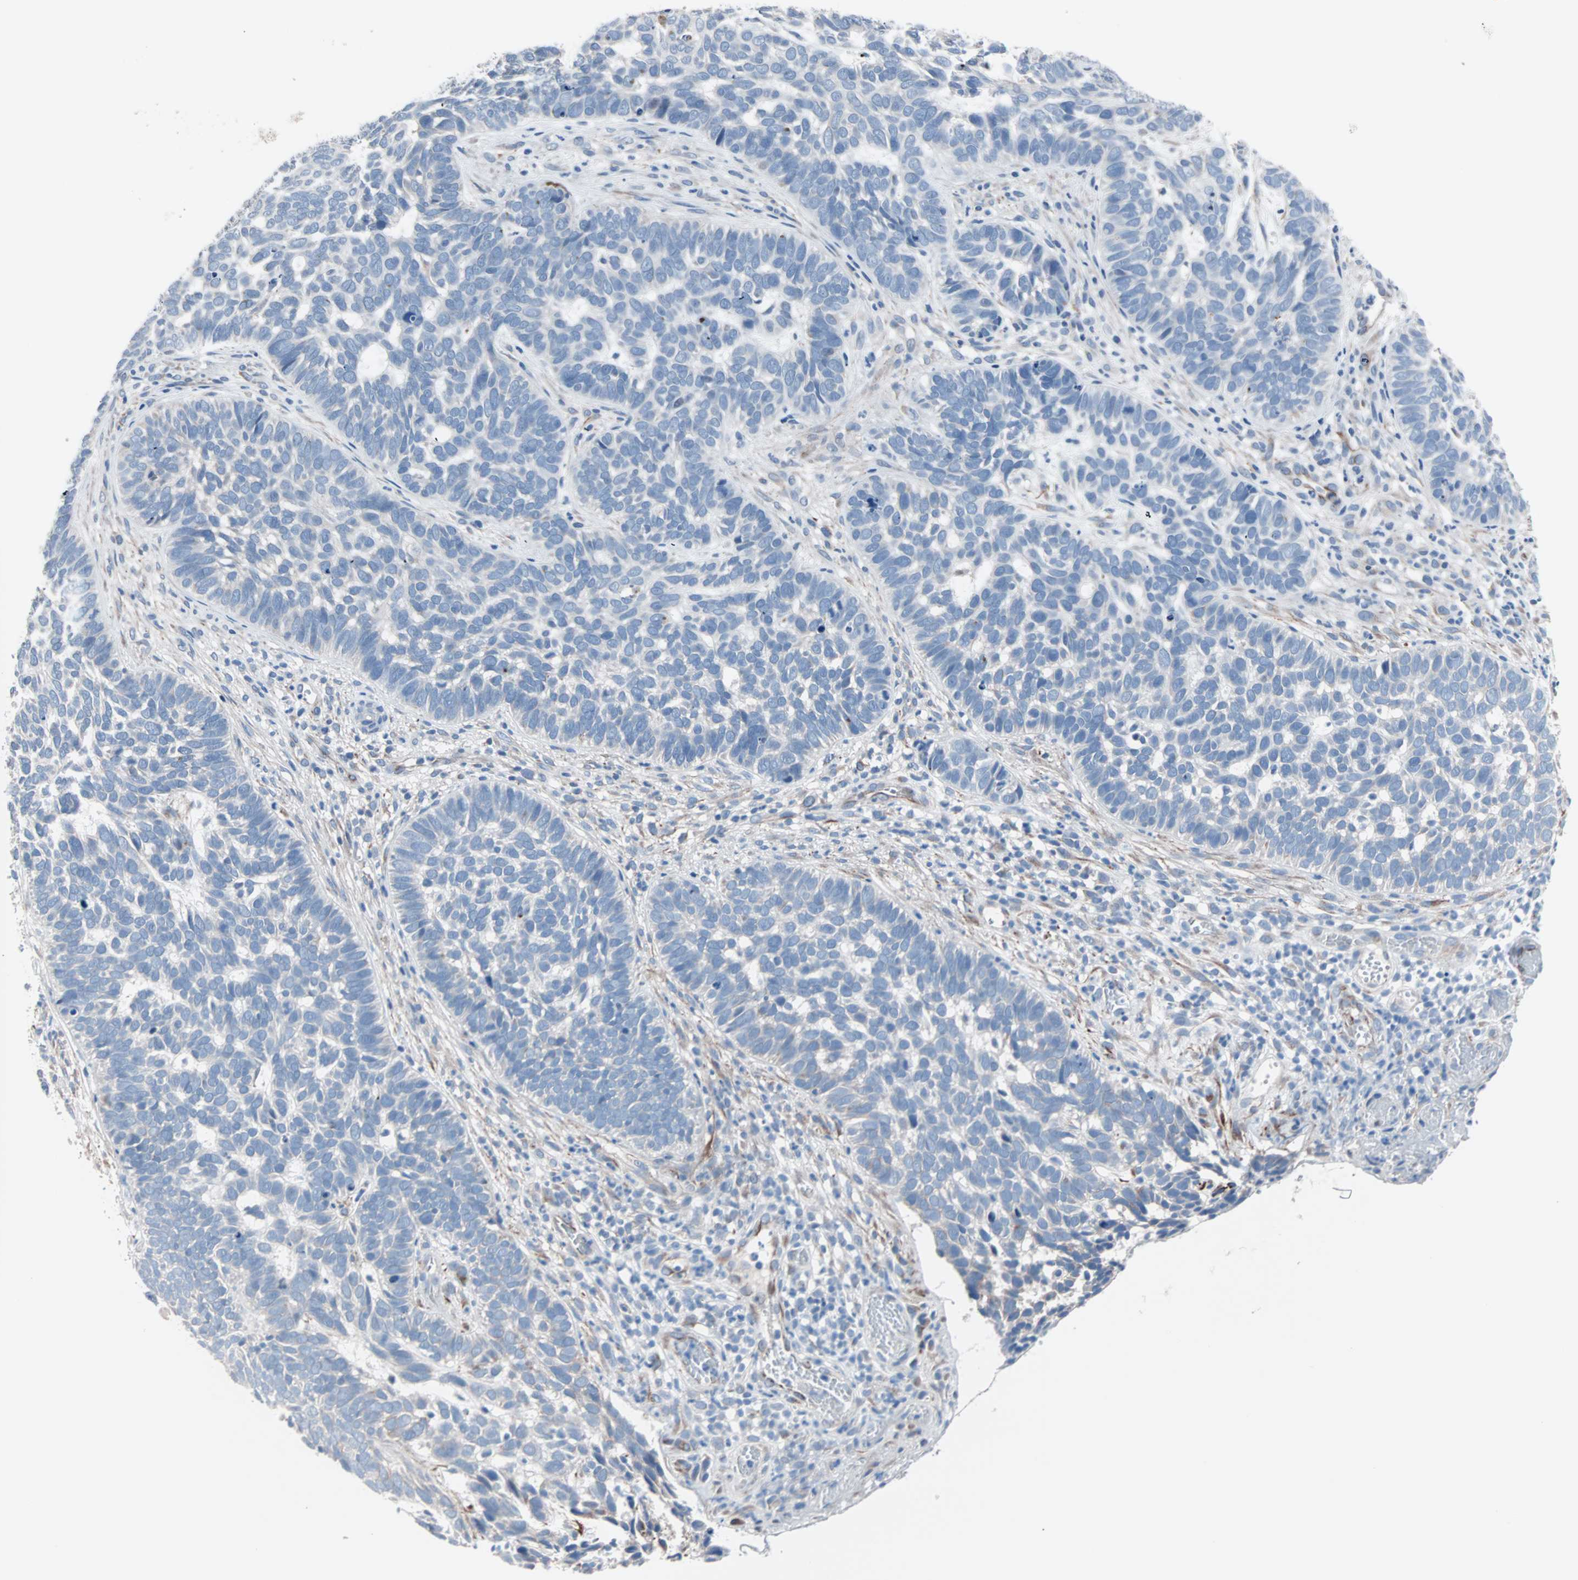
{"staining": {"intensity": "negative", "quantity": "none", "location": "none"}, "tissue": "skin cancer", "cell_type": "Tumor cells", "image_type": "cancer", "snomed": [{"axis": "morphology", "description": "Basal cell carcinoma"}, {"axis": "topography", "description": "Skin"}], "caption": "Tumor cells show no significant positivity in basal cell carcinoma (skin).", "gene": "ULBP1", "patient": {"sex": "male", "age": 87}}